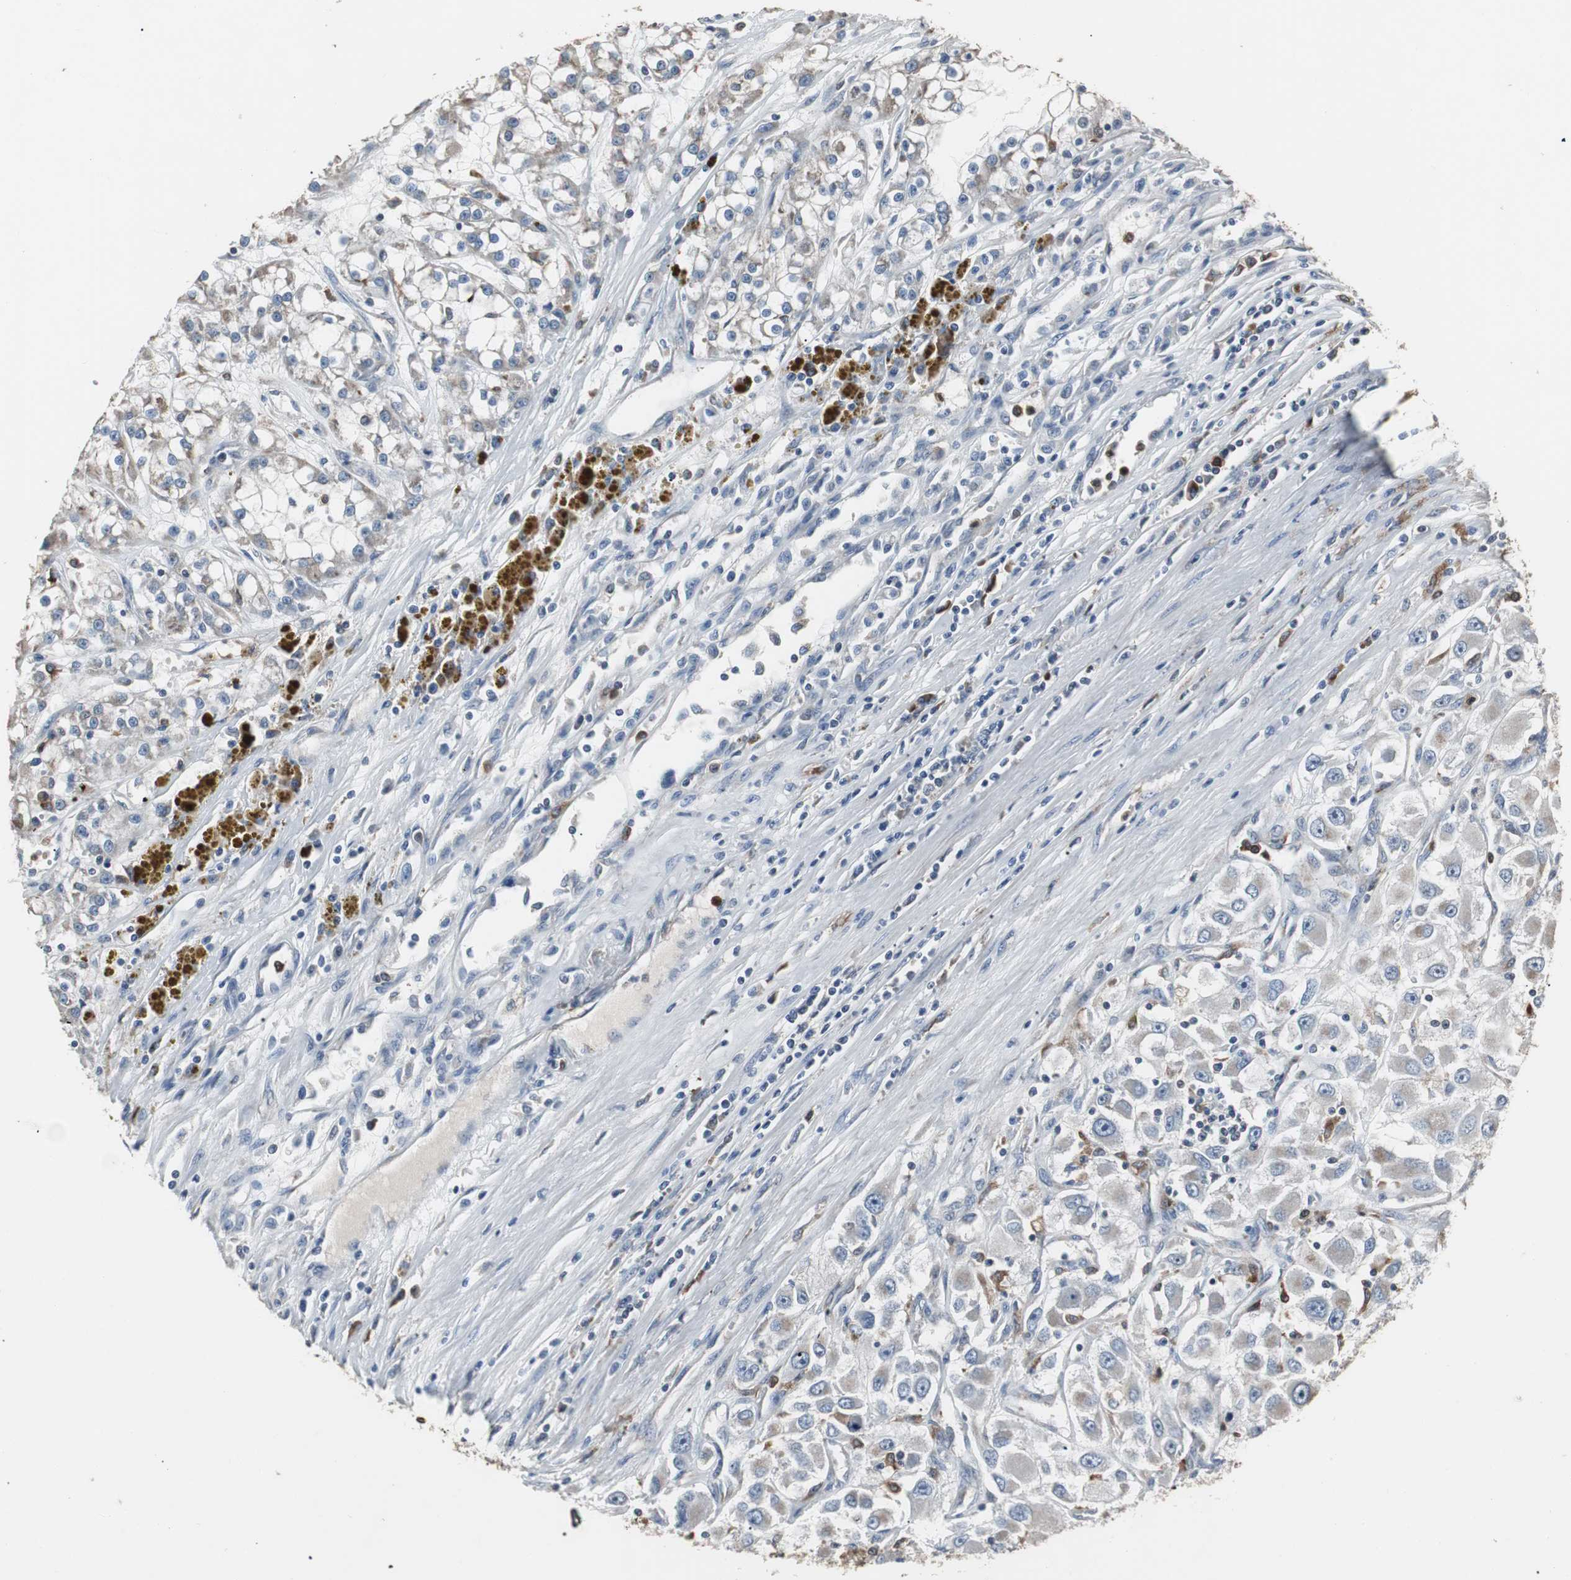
{"staining": {"intensity": "weak", "quantity": "<25%", "location": "cytoplasmic/membranous"}, "tissue": "renal cancer", "cell_type": "Tumor cells", "image_type": "cancer", "snomed": [{"axis": "morphology", "description": "Adenocarcinoma, NOS"}, {"axis": "topography", "description": "Kidney"}], "caption": "Tumor cells are negative for protein expression in human renal adenocarcinoma. (DAB (3,3'-diaminobenzidine) immunohistochemistry visualized using brightfield microscopy, high magnification).", "gene": "NCF2", "patient": {"sex": "female", "age": 52}}